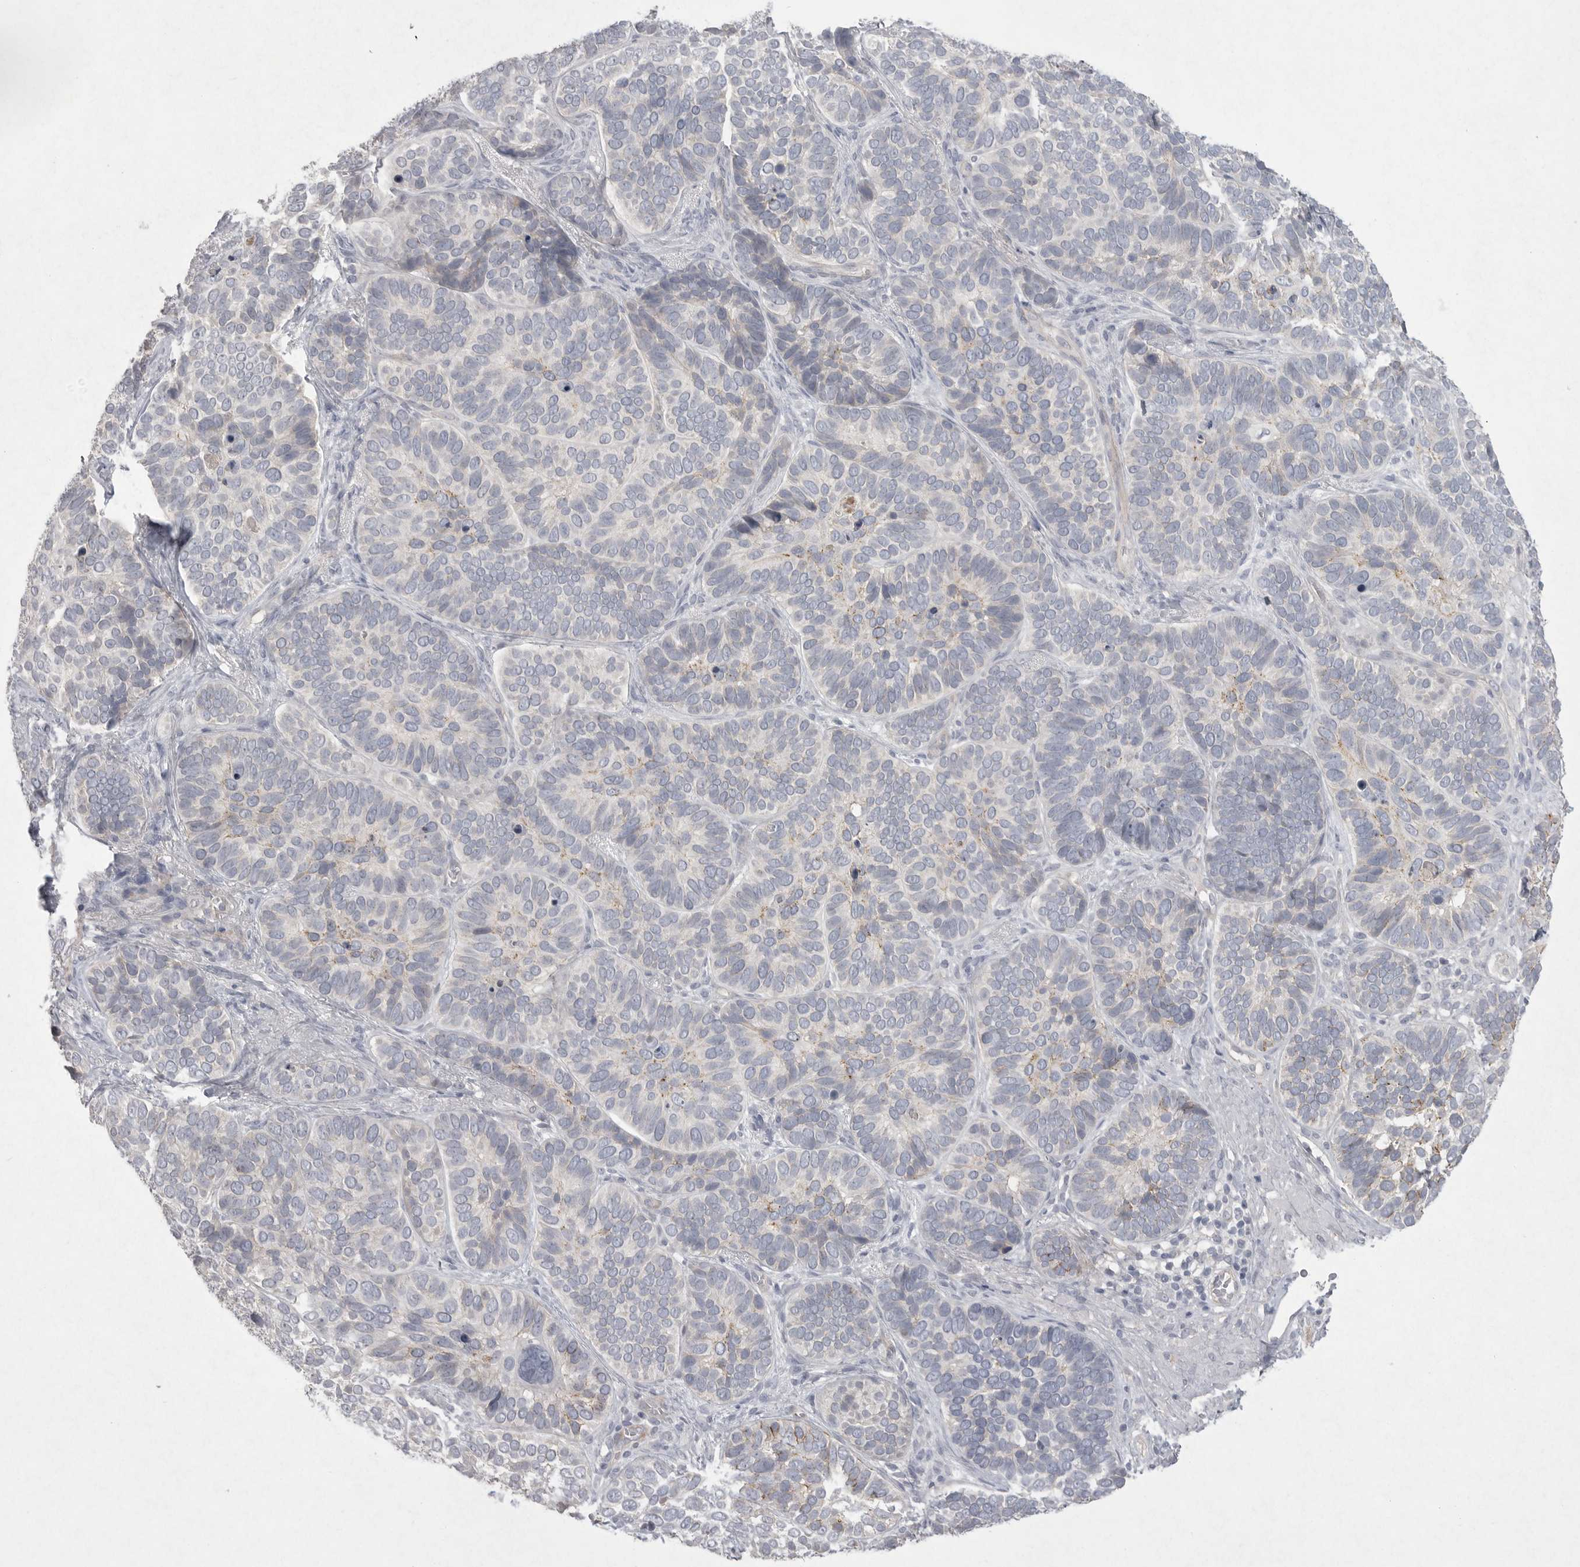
{"staining": {"intensity": "negative", "quantity": "none", "location": "none"}, "tissue": "skin cancer", "cell_type": "Tumor cells", "image_type": "cancer", "snomed": [{"axis": "morphology", "description": "Basal cell carcinoma"}, {"axis": "topography", "description": "Skin"}], "caption": "Immunohistochemical staining of basal cell carcinoma (skin) shows no significant positivity in tumor cells.", "gene": "VANGL2", "patient": {"sex": "male", "age": 62}}